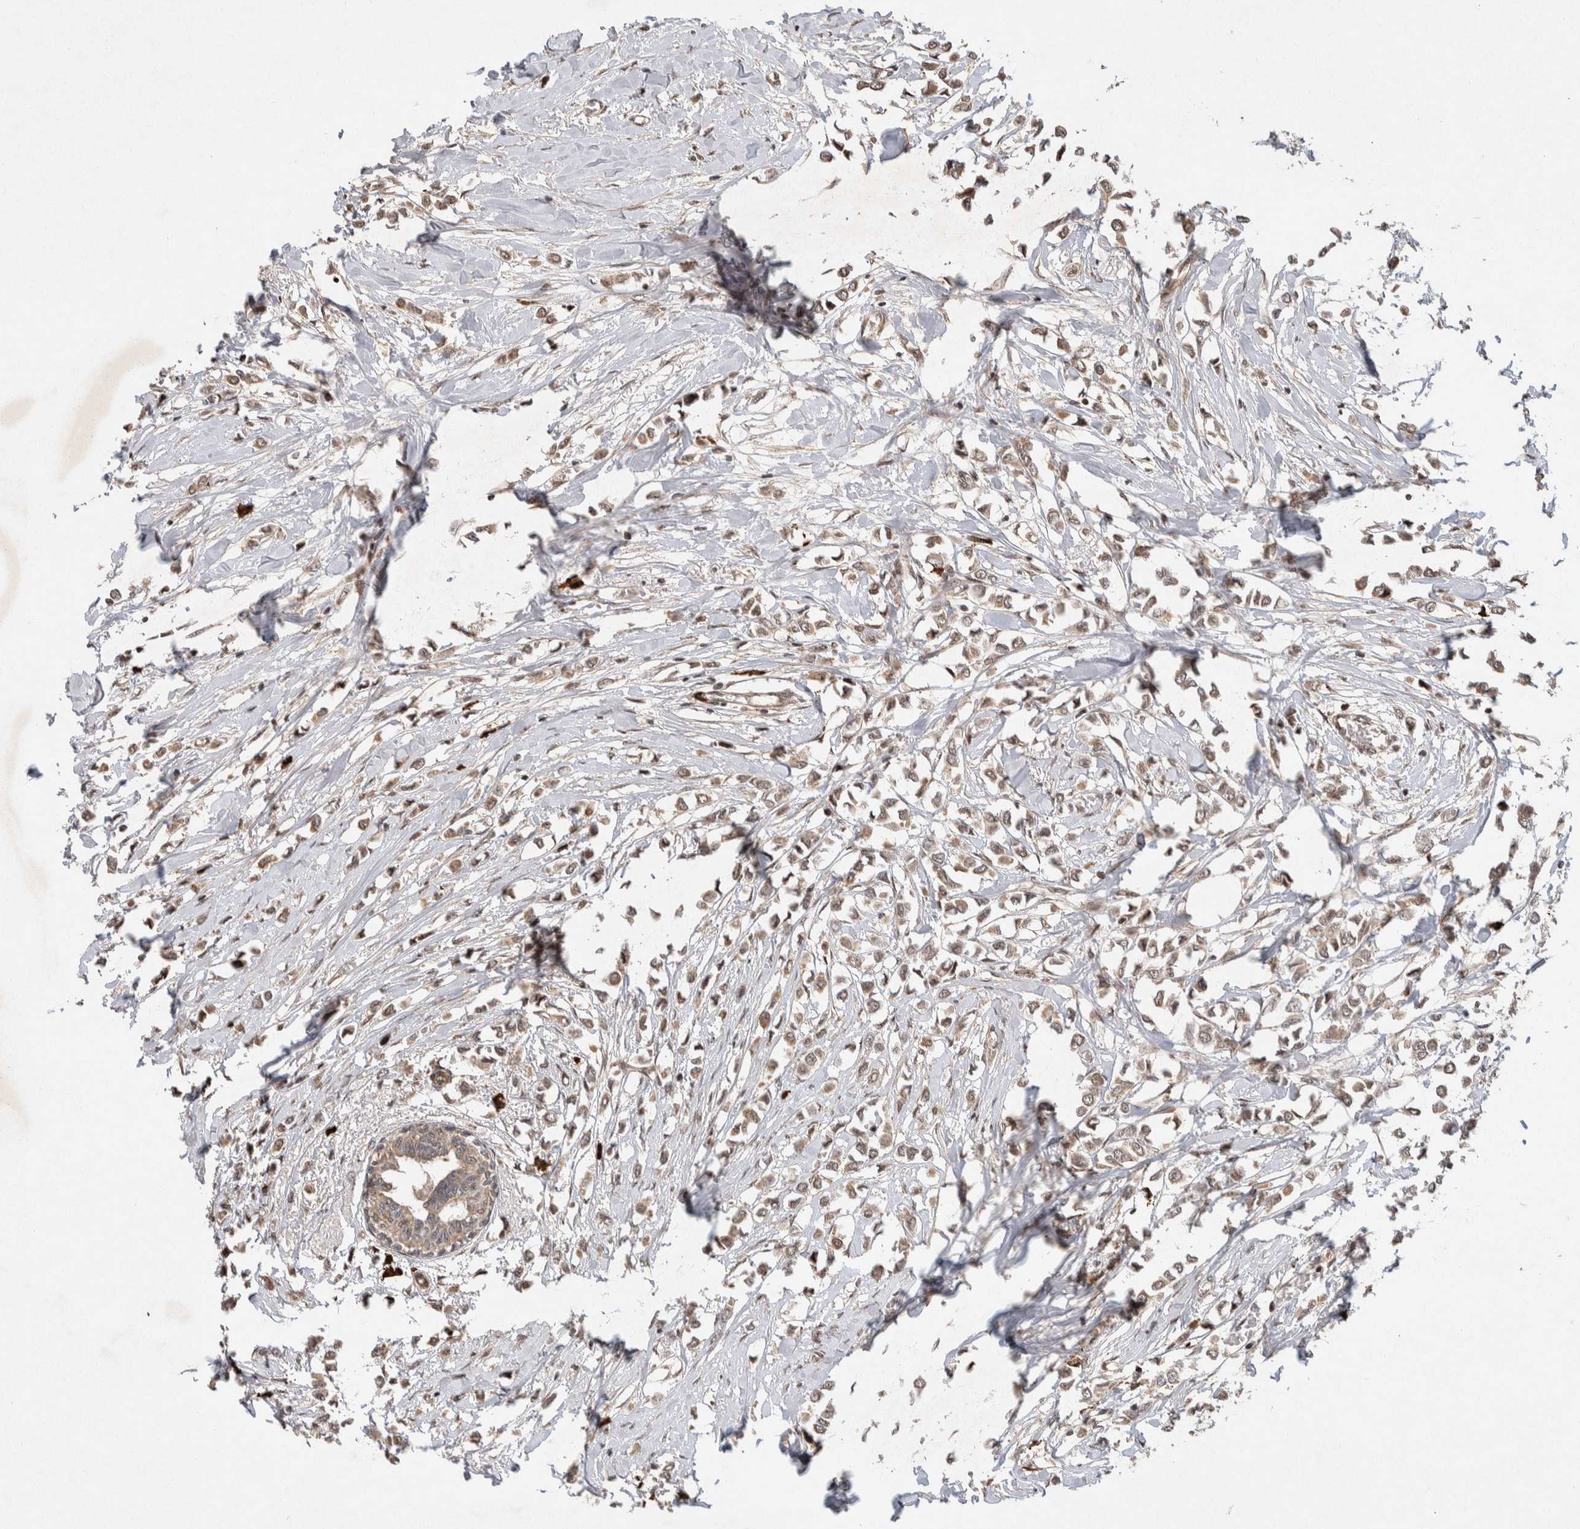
{"staining": {"intensity": "weak", "quantity": ">75%", "location": "cytoplasmic/membranous,nuclear"}, "tissue": "breast cancer", "cell_type": "Tumor cells", "image_type": "cancer", "snomed": [{"axis": "morphology", "description": "Lobular carcinoma"}, {"axis": "topography", "description": "Breast"}], "caption": "Breast lobular carcinoma stained for a protein demonstrates weak cytoplasmic/membranous and nuclear positivity in tumor cells.", "gene": "TOR1B", "patient": {"sex": "female", "age": 51}}